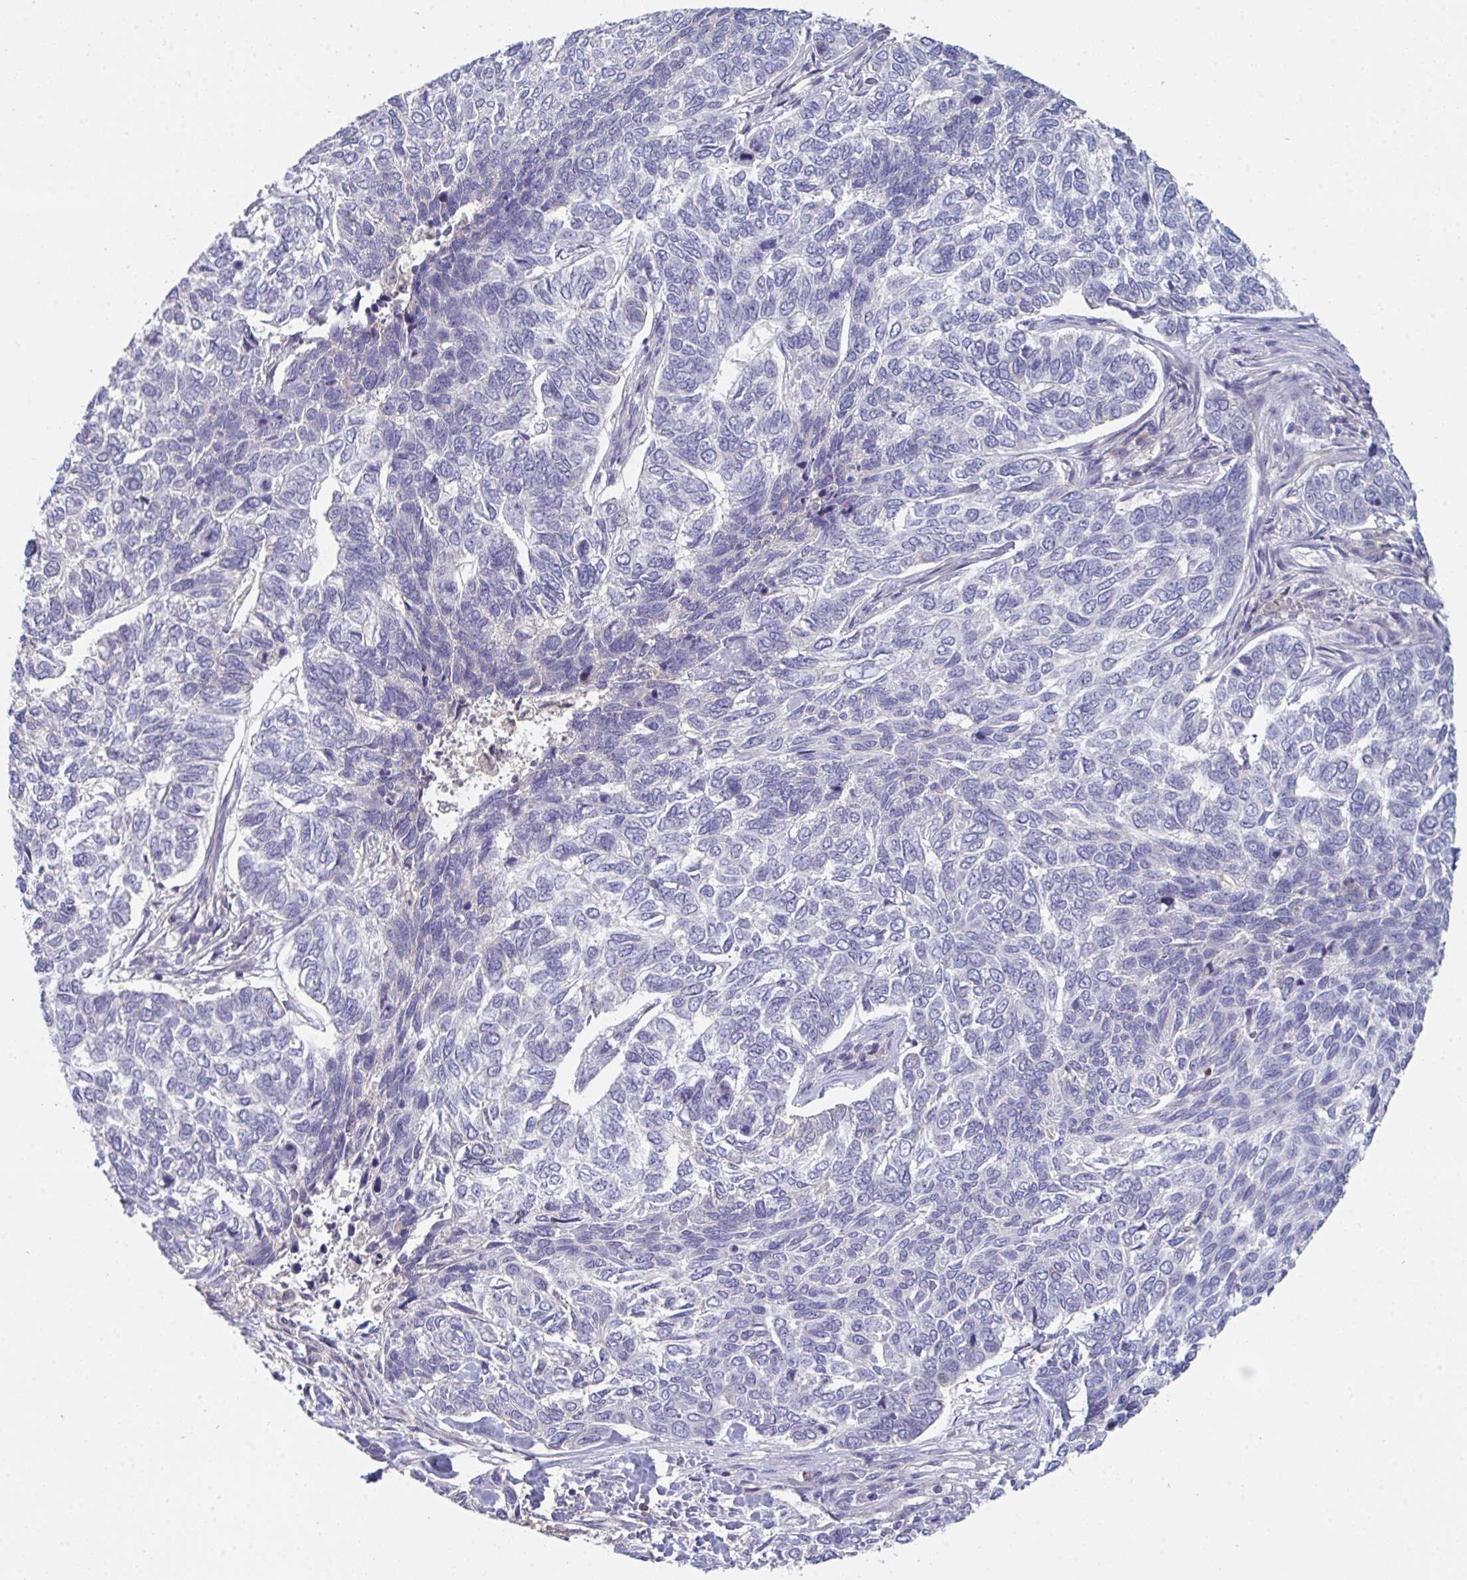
{"staining": {"intensity": "negative", "quantity": "none", "location": "none"}, "tissue": "skin cancer", "cell_type": "Tumor cells", "image_type": "cancer", "snomed": [{"axis": "morphology", "description": "Basal cell carcinoma"}, {"axis": "topography", "description": "Skin"}], "caption": "A micrograph of human skin cancer is negative for staining in tumor cells.", "gene": "HGFAC", "patient": {"sex": "female", "age": 65}}